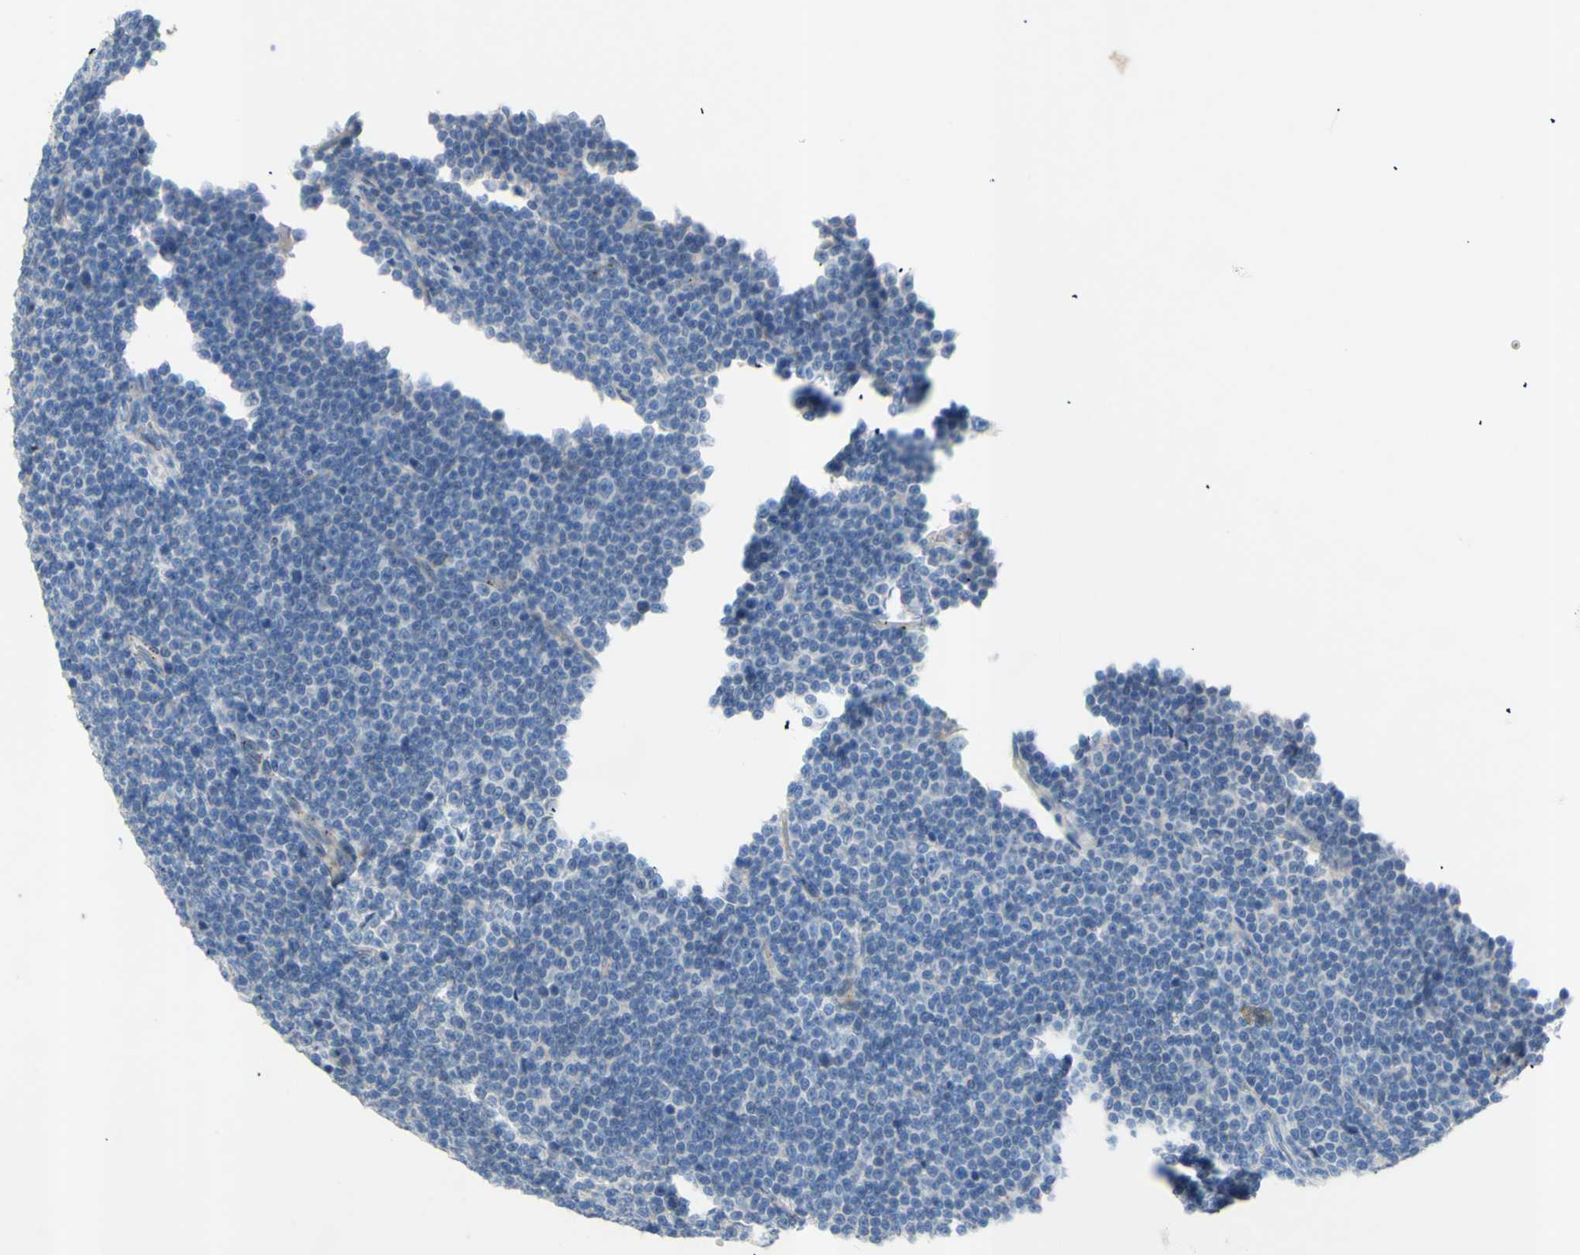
{"staining": {"intensity": "negative", "quantity": "none", "location": "none"}, "tissue": "lymphoma", "cell_type": "Tumor cells", "image_type": "cancer", "snomed": [{"axis": "morphology", "description": "Malignant lymphoma, non-Hodgkin's type, Low grade"}, {"axis": "topography", "description": "Lymph node"}], "caption": "High magnification brightfield microscopy of lymphoma stained with DAB (3,3'-diaminobenzidine) (brown) and counterstained with hematoxylin (blue): tumor cells show no significant expression.", "gene": "TMIGD2", "patient": {"sex": "female", "age": 67}}